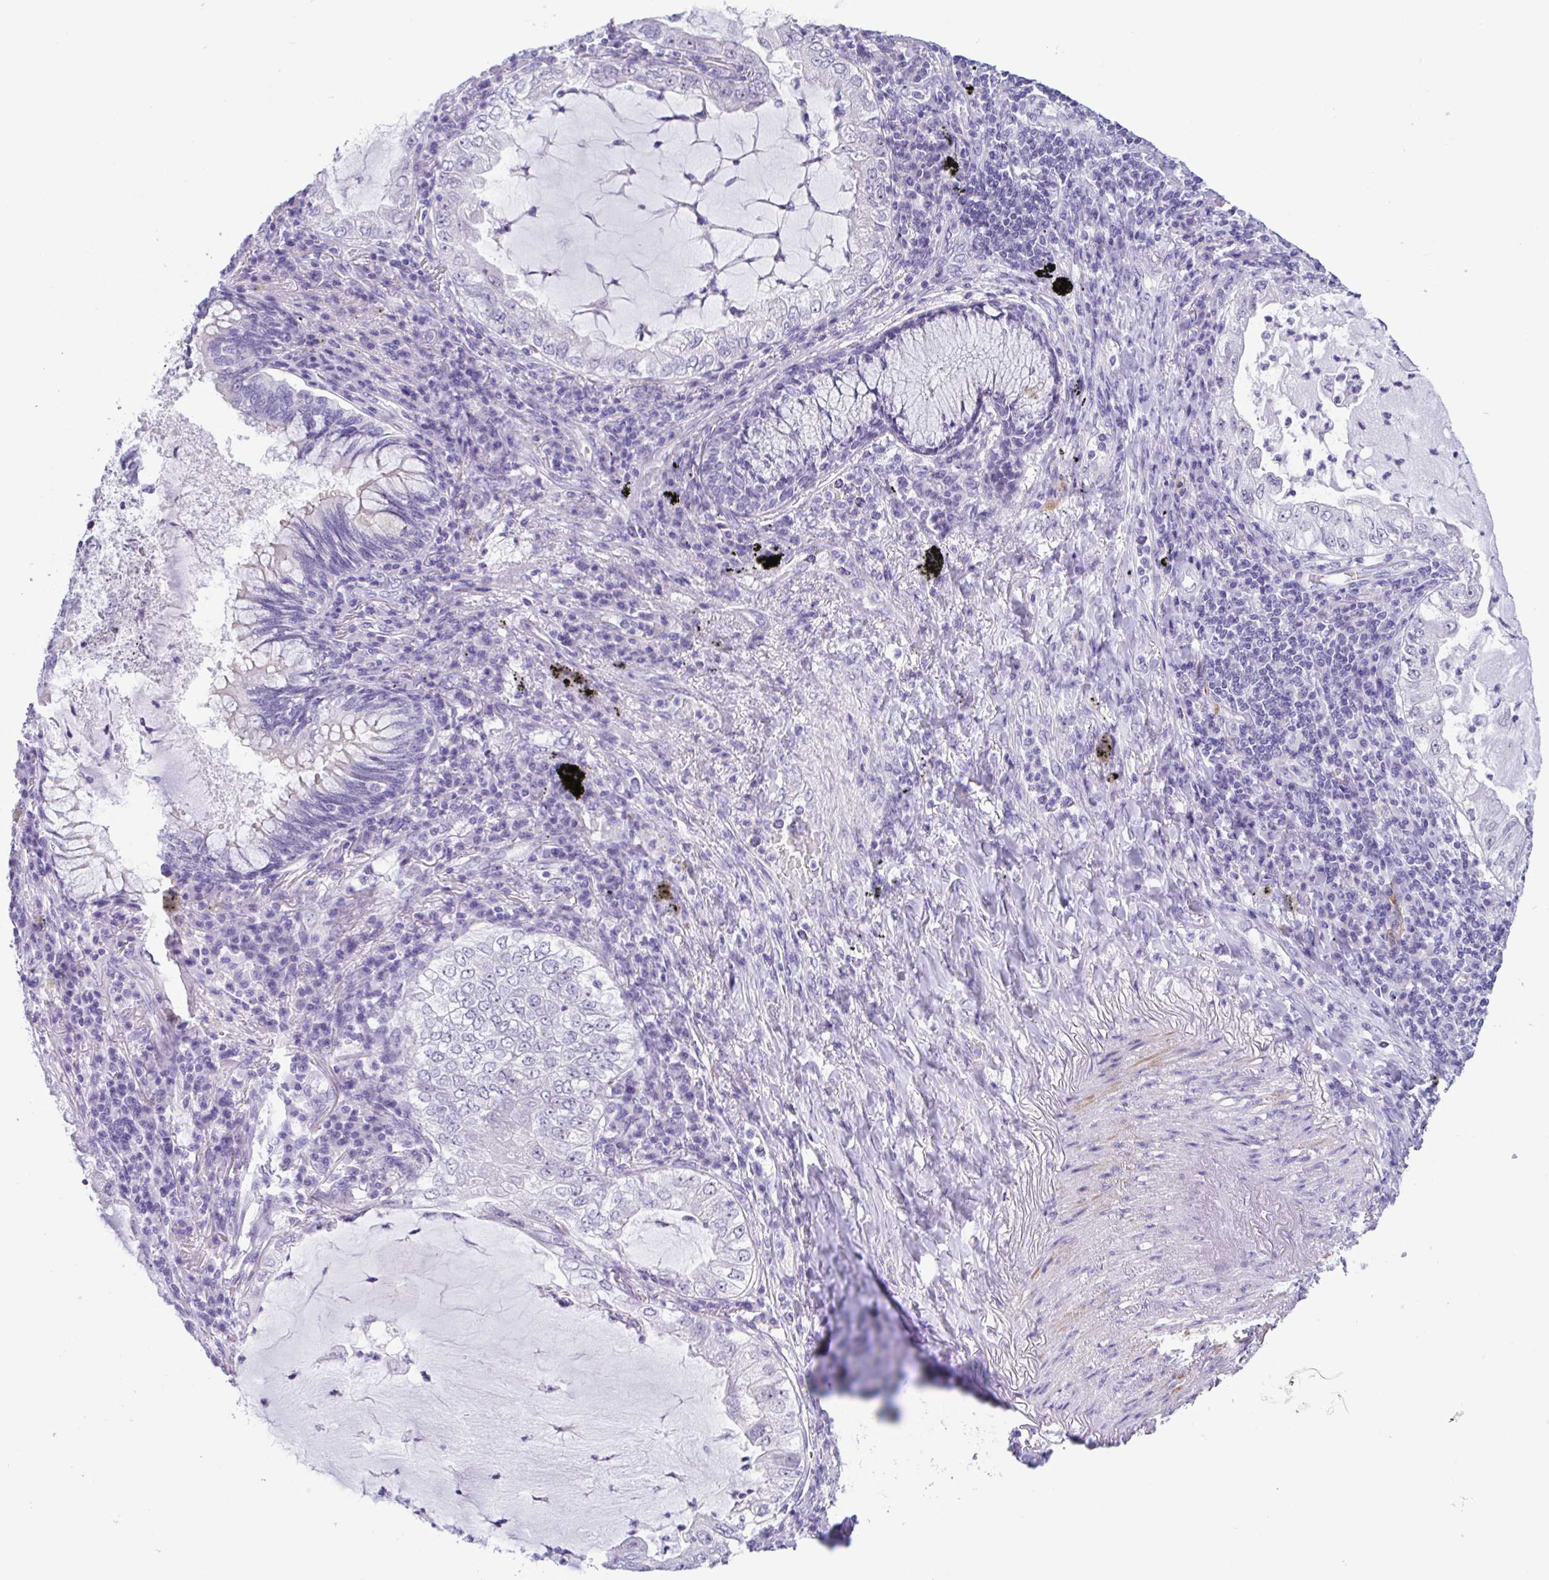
{"staining": {"intensity": "negative", "quantity": "none", "location": "none"}, "tissue": "lung cancer", "cell_type": "Tumor cells", "image_type": "cancer", "snomed": [{"axis": "morphology", "description": "Adenocarcinoma, NOS"}, {"axis": "topography", "description": "Lung"}], "caption": "Immunohistochemistry photomicrograph of human lung cancer (adenocarcinoma) stained for a protein (brown), which shows no expression in tumor cells. The staining is performed using DAB brown chromogen with nuclei counter-stained in using hematoxylin.", "gene": "MYL7", "patient": {"sex": "female", "age": 73}}